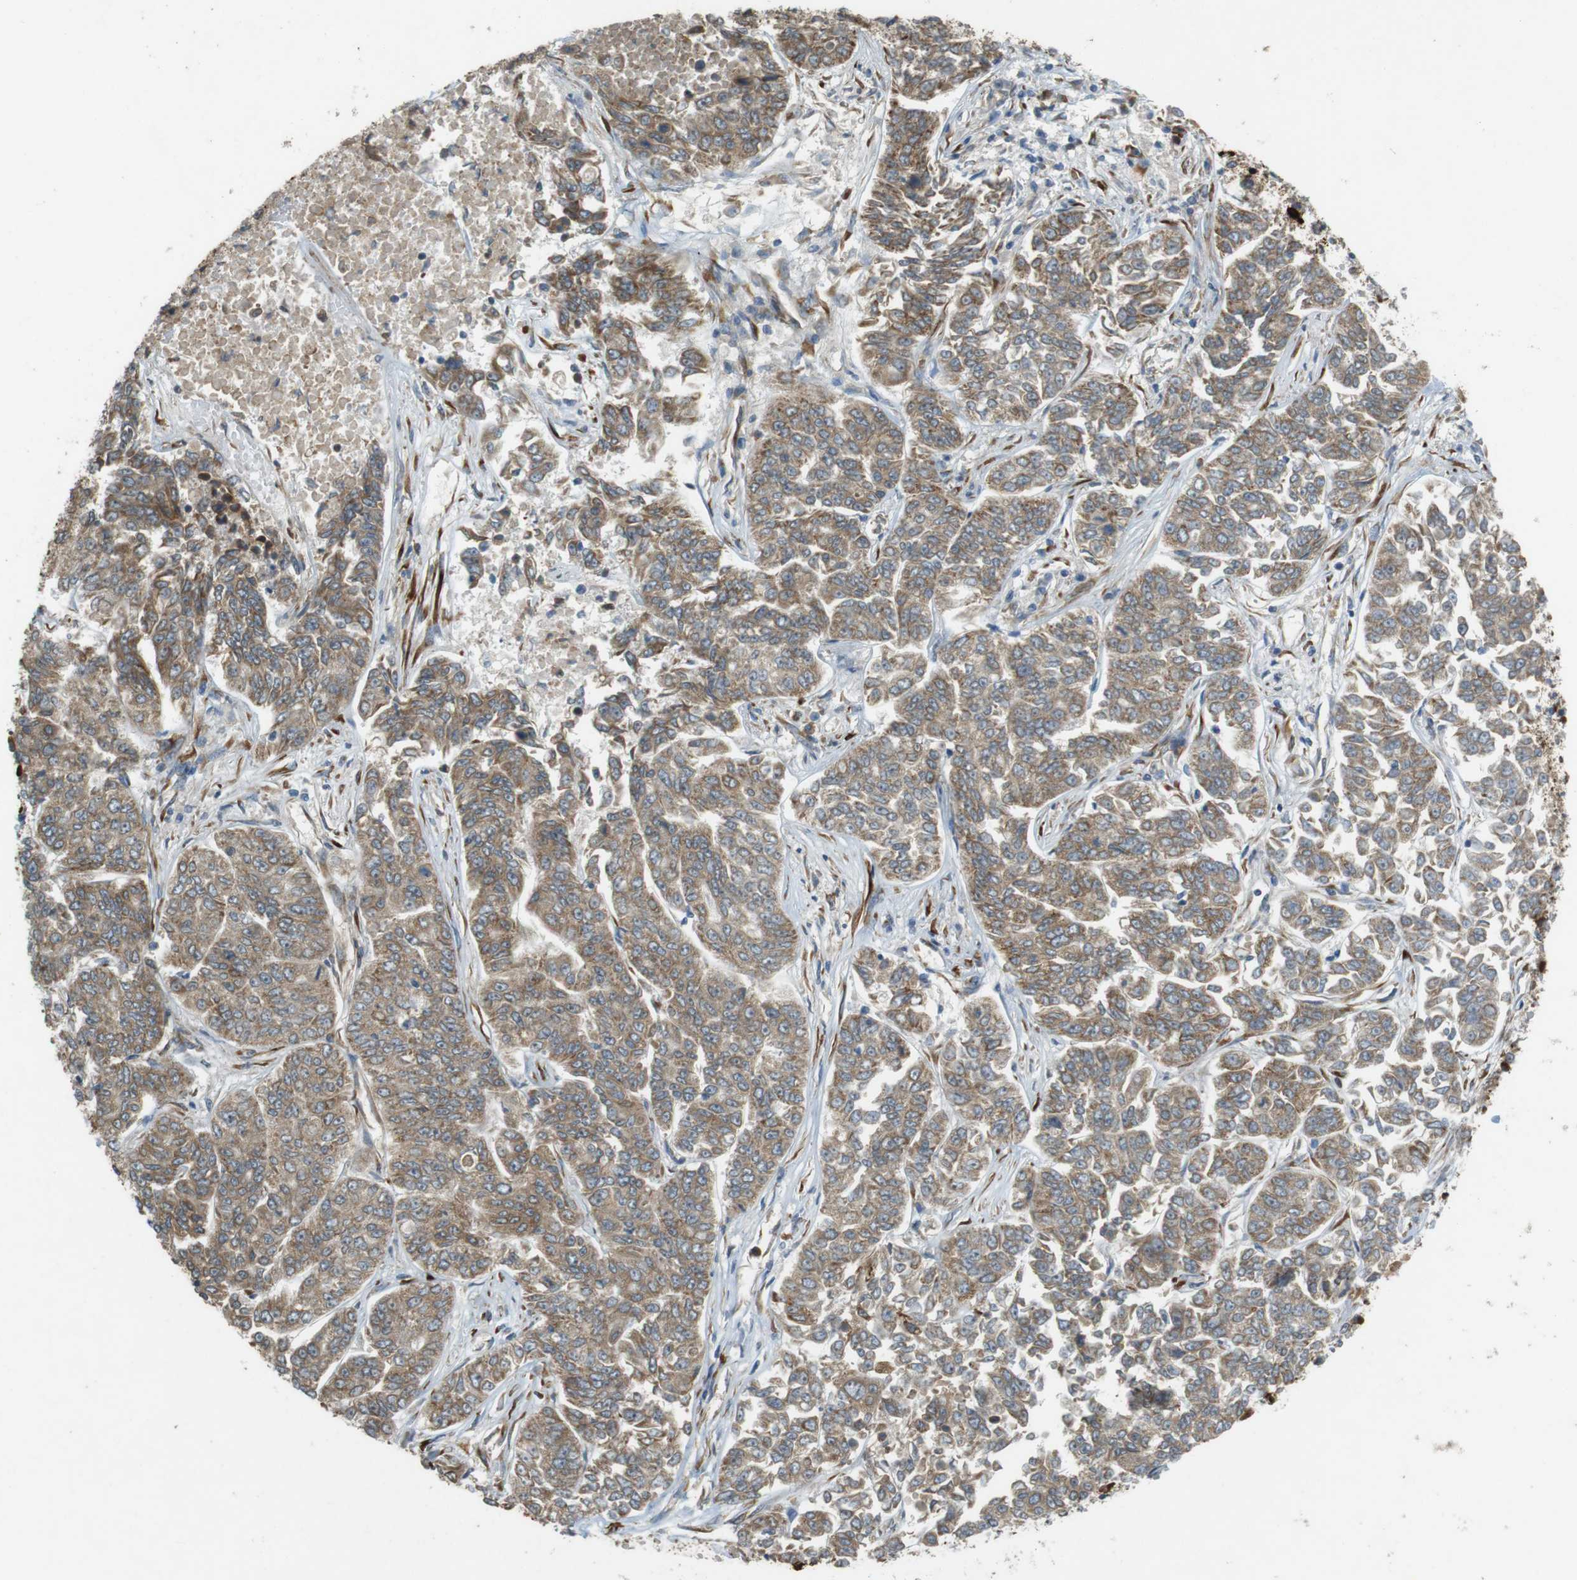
{"staining": {"intensity": "weak", "quantity": ">75%", "location": "cytoplasmic/membranous"}, "tissue": "lung cancer", "cell_type": "Tumor cells", "image_type": "cancer", "snomed": [{"axis": "morphology", "description": "Adenocarcinoma, NOS"}, {"axis": "topography", "description": "Lung"}], "caption": "Approximately >75% of tumor cells in lung cancer exhibit weak cytoplasmic/membranous protein expression as visualized by brown immunohistochemical staining.", "gene": "SLC41A1", "patient": {"sex": "male", "age": 84}}